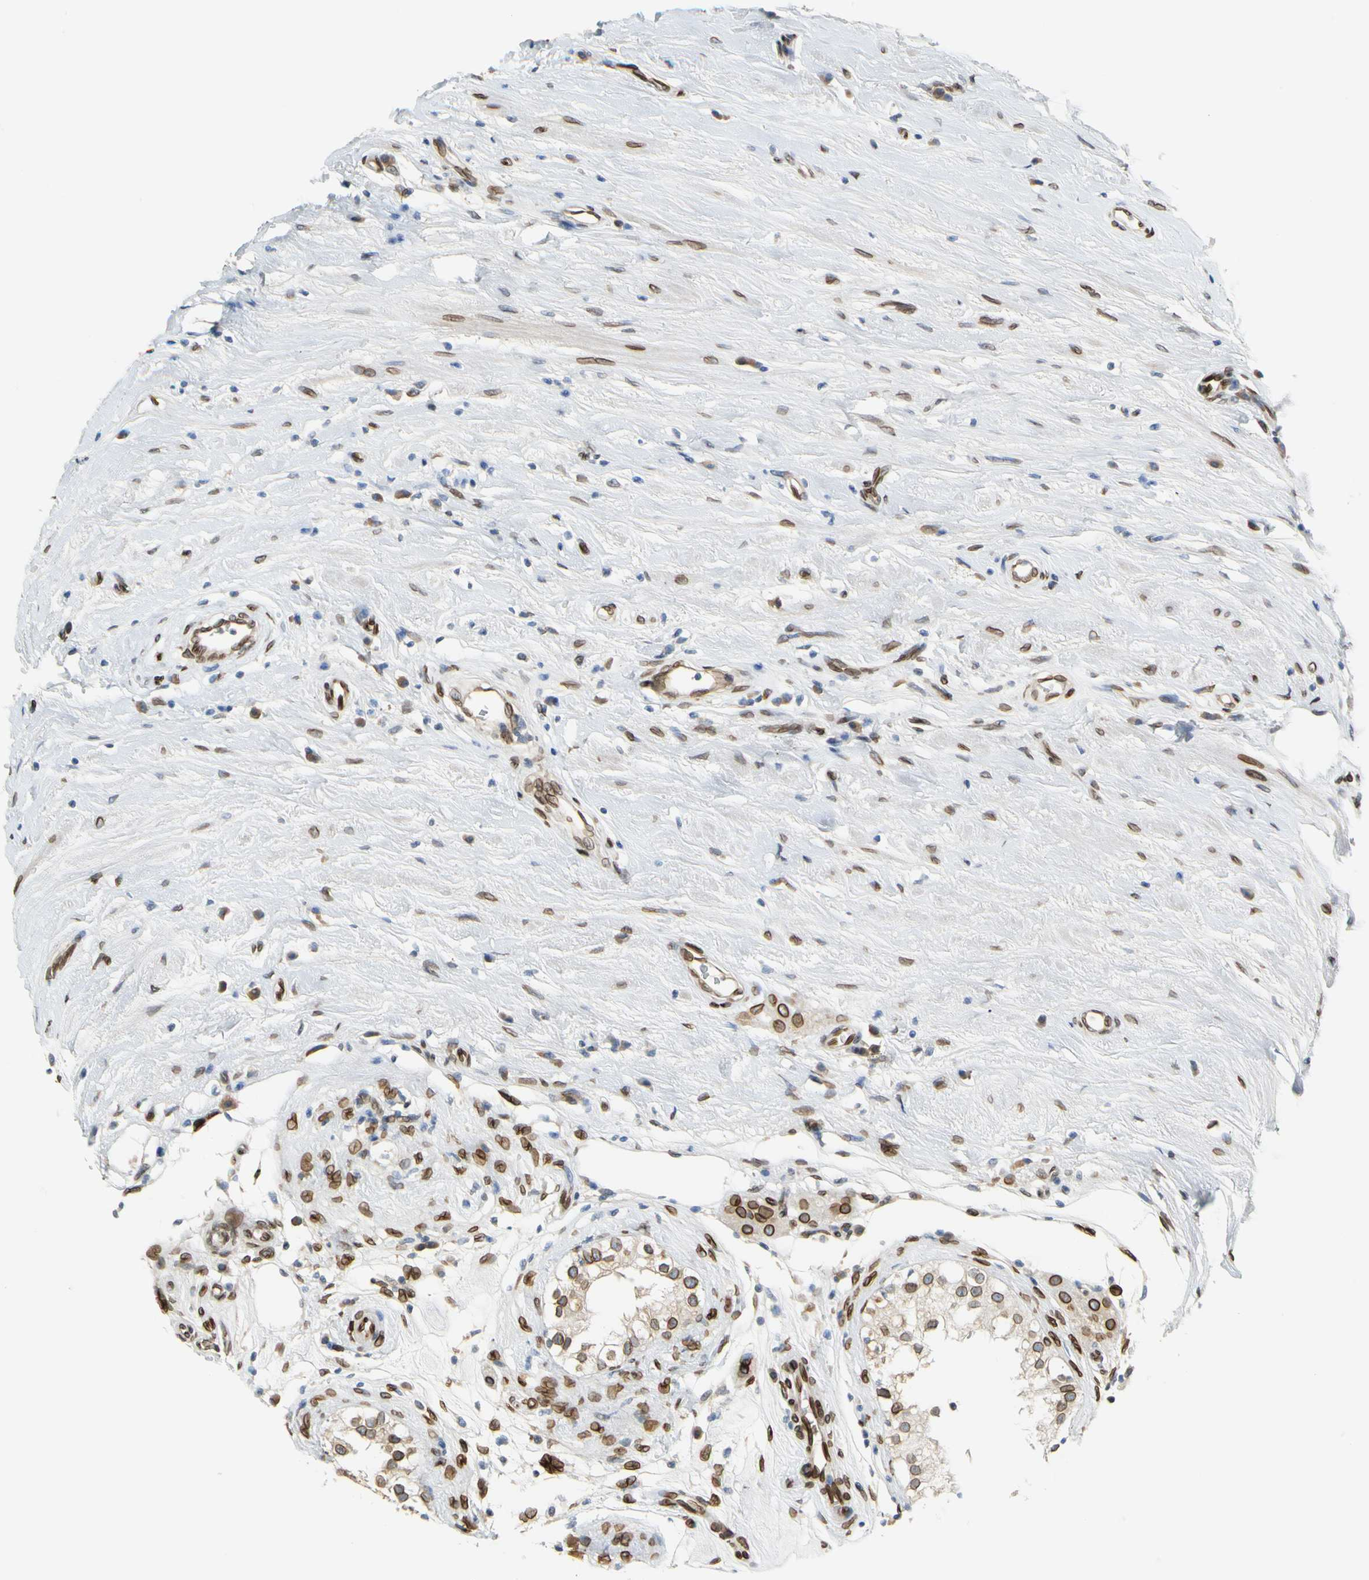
{"staining": {"intensity": "moderate", "quantity": ">75%", "location": "cytoplasmic/membranous,nuclear"}, "tissue": "epididymis", "cell_type": "Glandular cells", "image_type": "normal", "snomed": [{"axis": "morphology", "description": "Normal tissue, NOS"}, {"axis": "morphology", "description": "Inflammation, NOS"}, {"axis": "topography", "description": "Epididymis"}], "caption": "Brown immunohistochemical staining in normal epididymis displays moderate cytoplasmic/membranous,nuclear staining in approximately >75% of glandular cells.", "gene": "SUN1", "patient": {"sex": "male", "age": 84}}